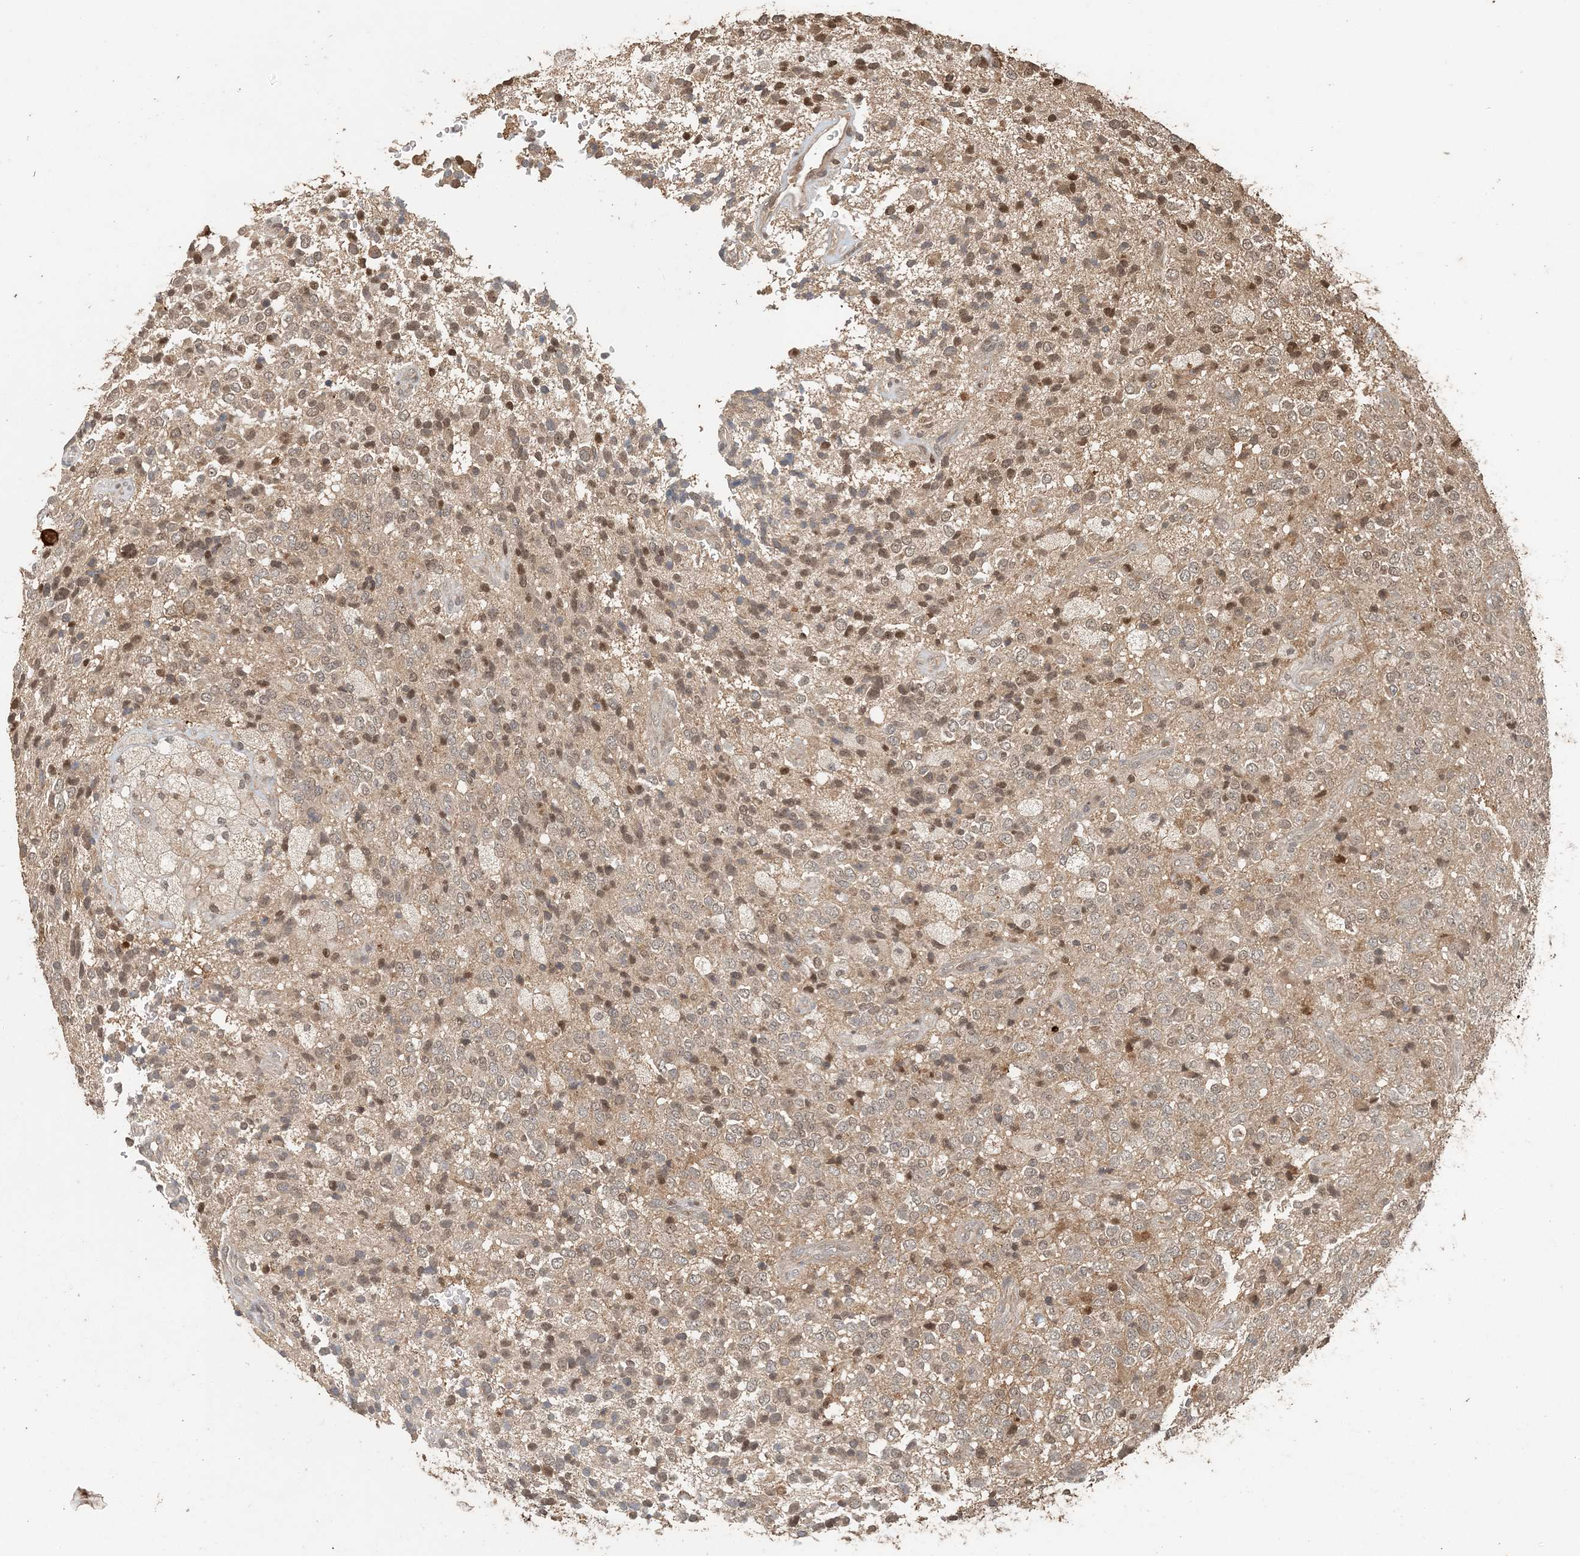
{"staining": {"intensity": "weak", "quantity": "<25%", "location": "nuclear"}, "tissue": "glioma", "cell_type": "Tumor cells", "image_type": "cancer", "snomed": [{"axis": "morphology", "description": "Glioma, malignant, High grade"}, {"axis": "topography", "description": "pancreas cauda"}], "caption": "This is a histopathology image of immunohistochemistry staining of glioma, which shows no staining in tumor cells.", "gene": "ATP13A2", "patient": {"sex": "male", "age": 60}}